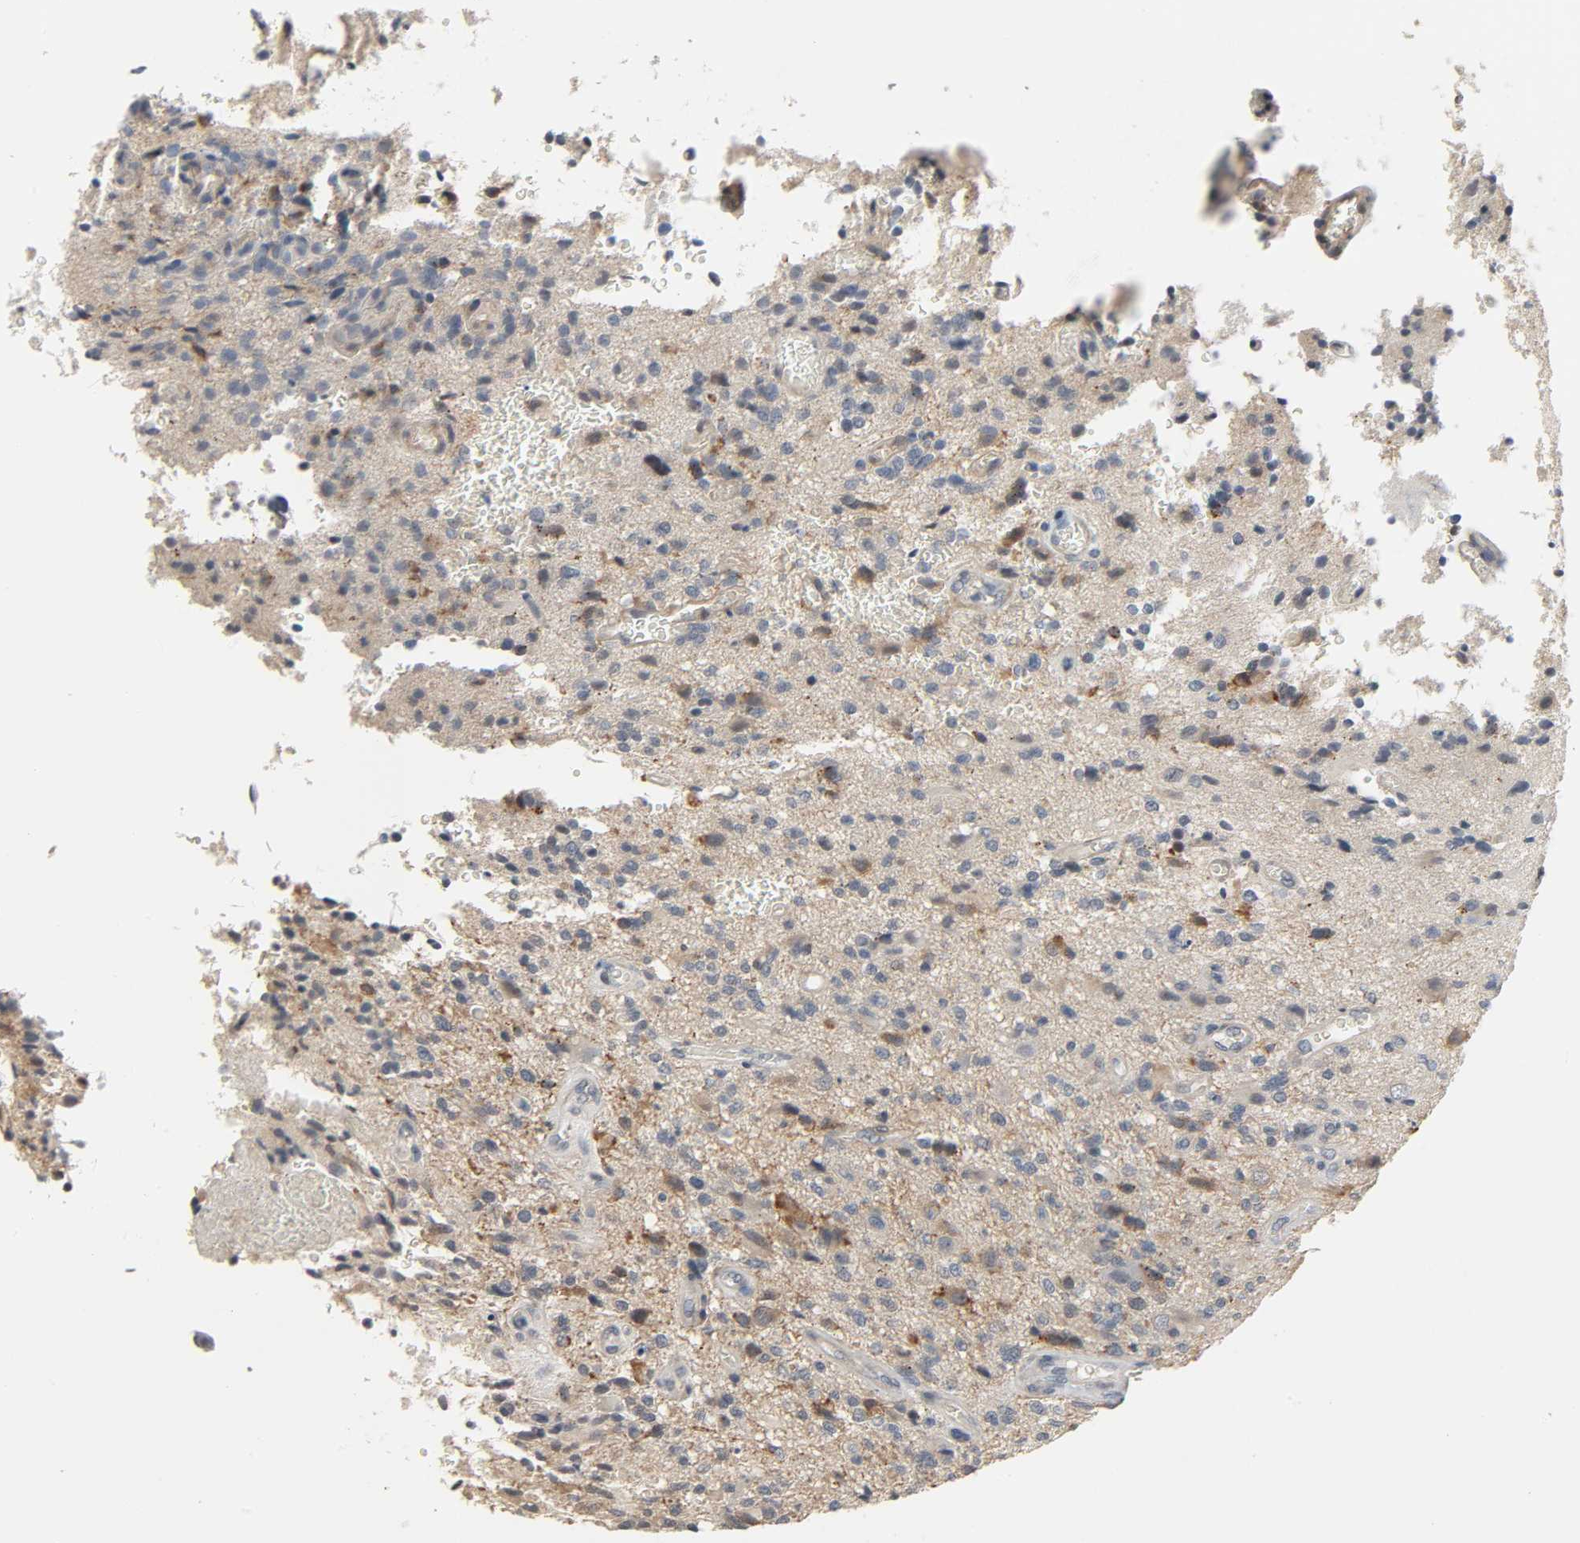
{"staining": {"intensity": "moderate", "quantity": "25%-75%", "location": "cytoplasmic/membranous"}, "tissue": "glioma", "cell_type": "Tumor cells", "image_type": "cancer", "snomed": [{"axis": "morphology", "description": "Normal tissue, NOS"}, {"axis": "morphology", "description": "Glioma, malignant, High grade"}, {"axis": "topography", "description": "Cerebral cortex"}], "caption": "Immunohistochemical staining of glioma demonstrates medium levels of moderate cytoplasmic/membranous protein staining in approximately 25%-75% of tumor cells.", "gene": "CD4", "patient": {"sex": "male", "age": 75}}